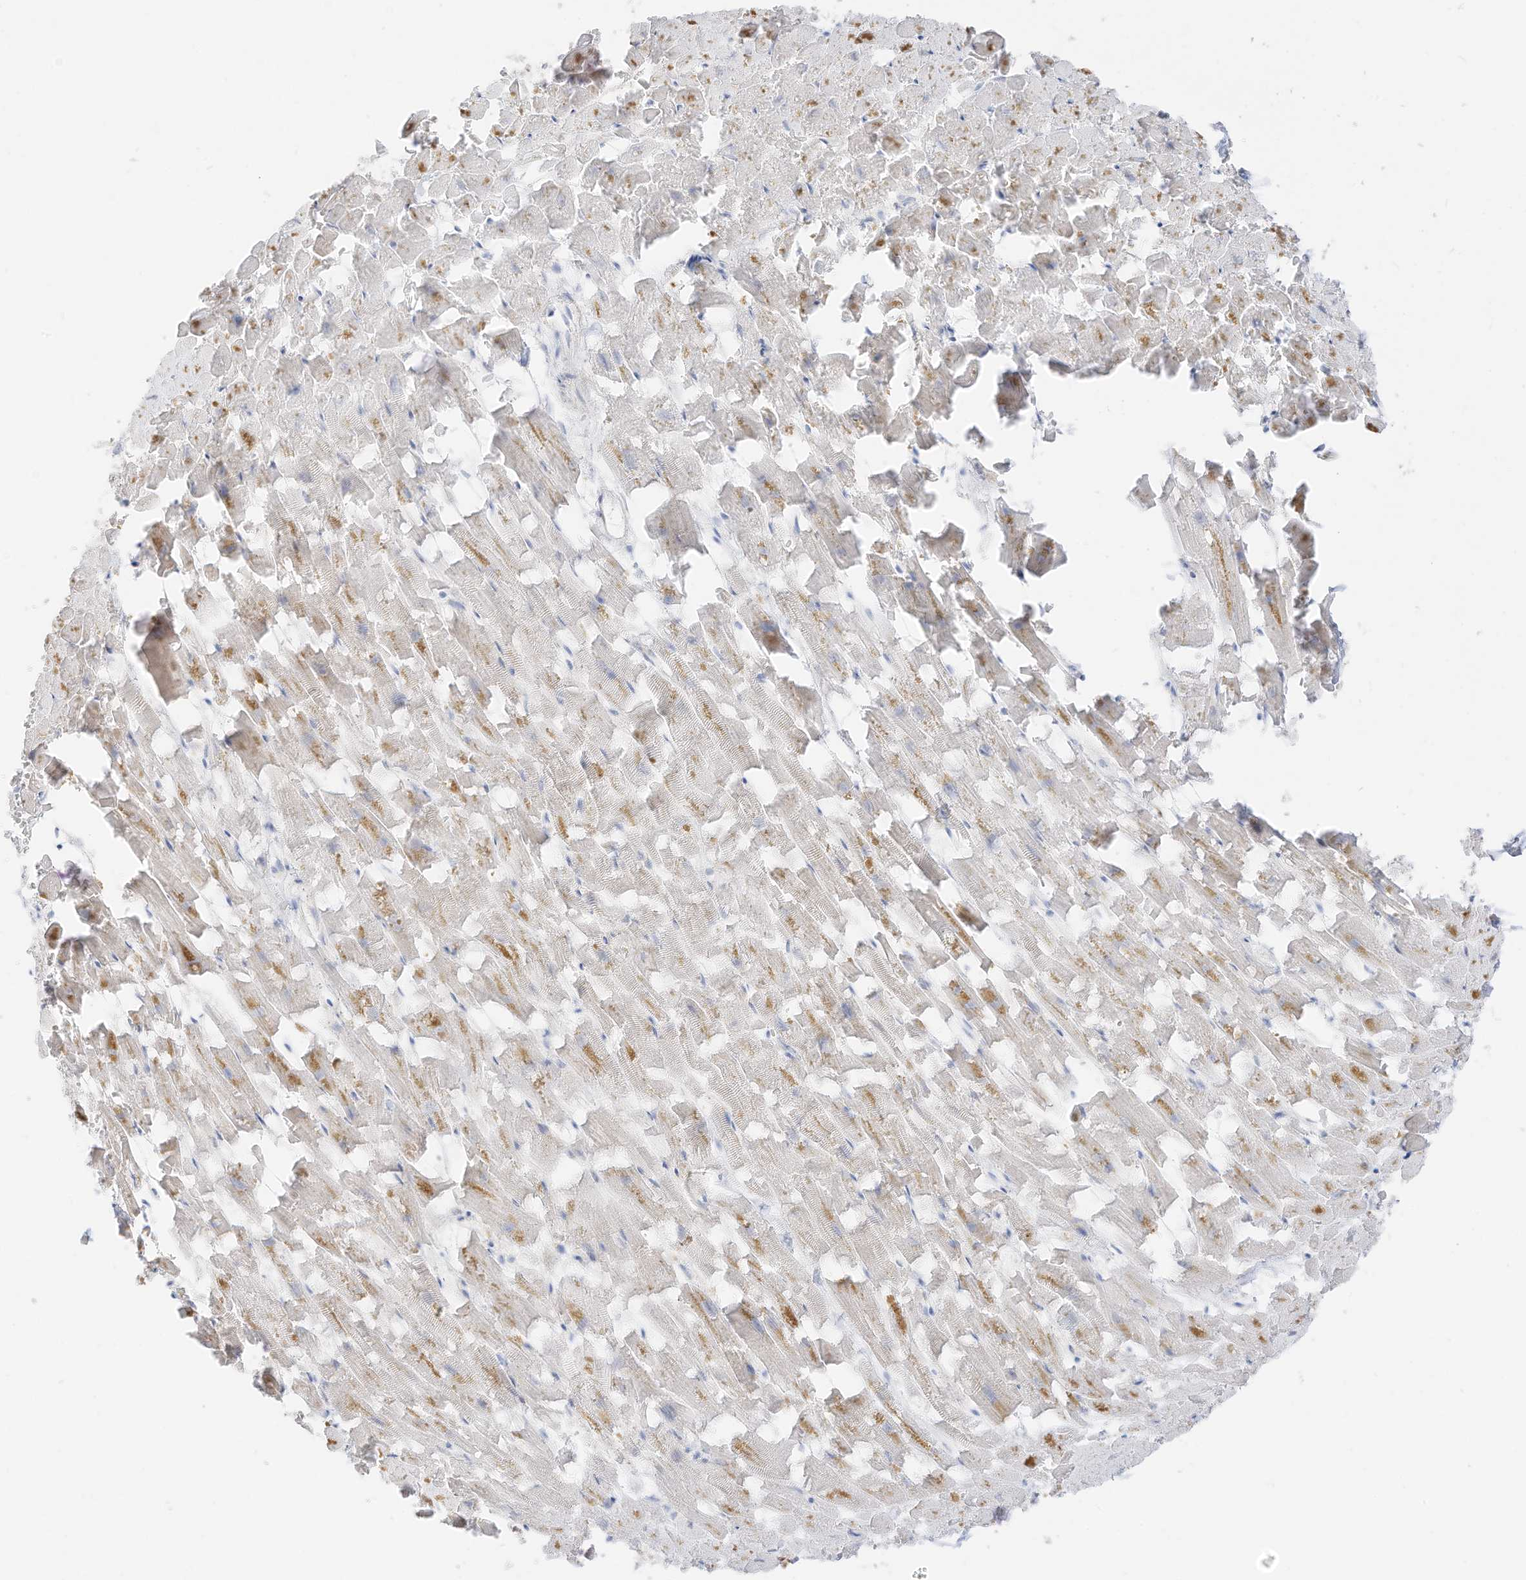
{"staining": {"intensity": "negative", "quantity": "none", "location": "none"}, "tissue": "heart muscle", "cell_type": "Cardiomyocytes", "image_type": "normal", "snomed": [{"axis": "morphology", "description": "Normal tissue, NOS"}, {"axis": "topography", "description": "Heart"}], "caption": "Protein analysis of unremarkable heart muscle shows no significant expression in cardiomyocytes.", "gene": "ETHE1", "patient": {"sex": "female", "age": 64}}